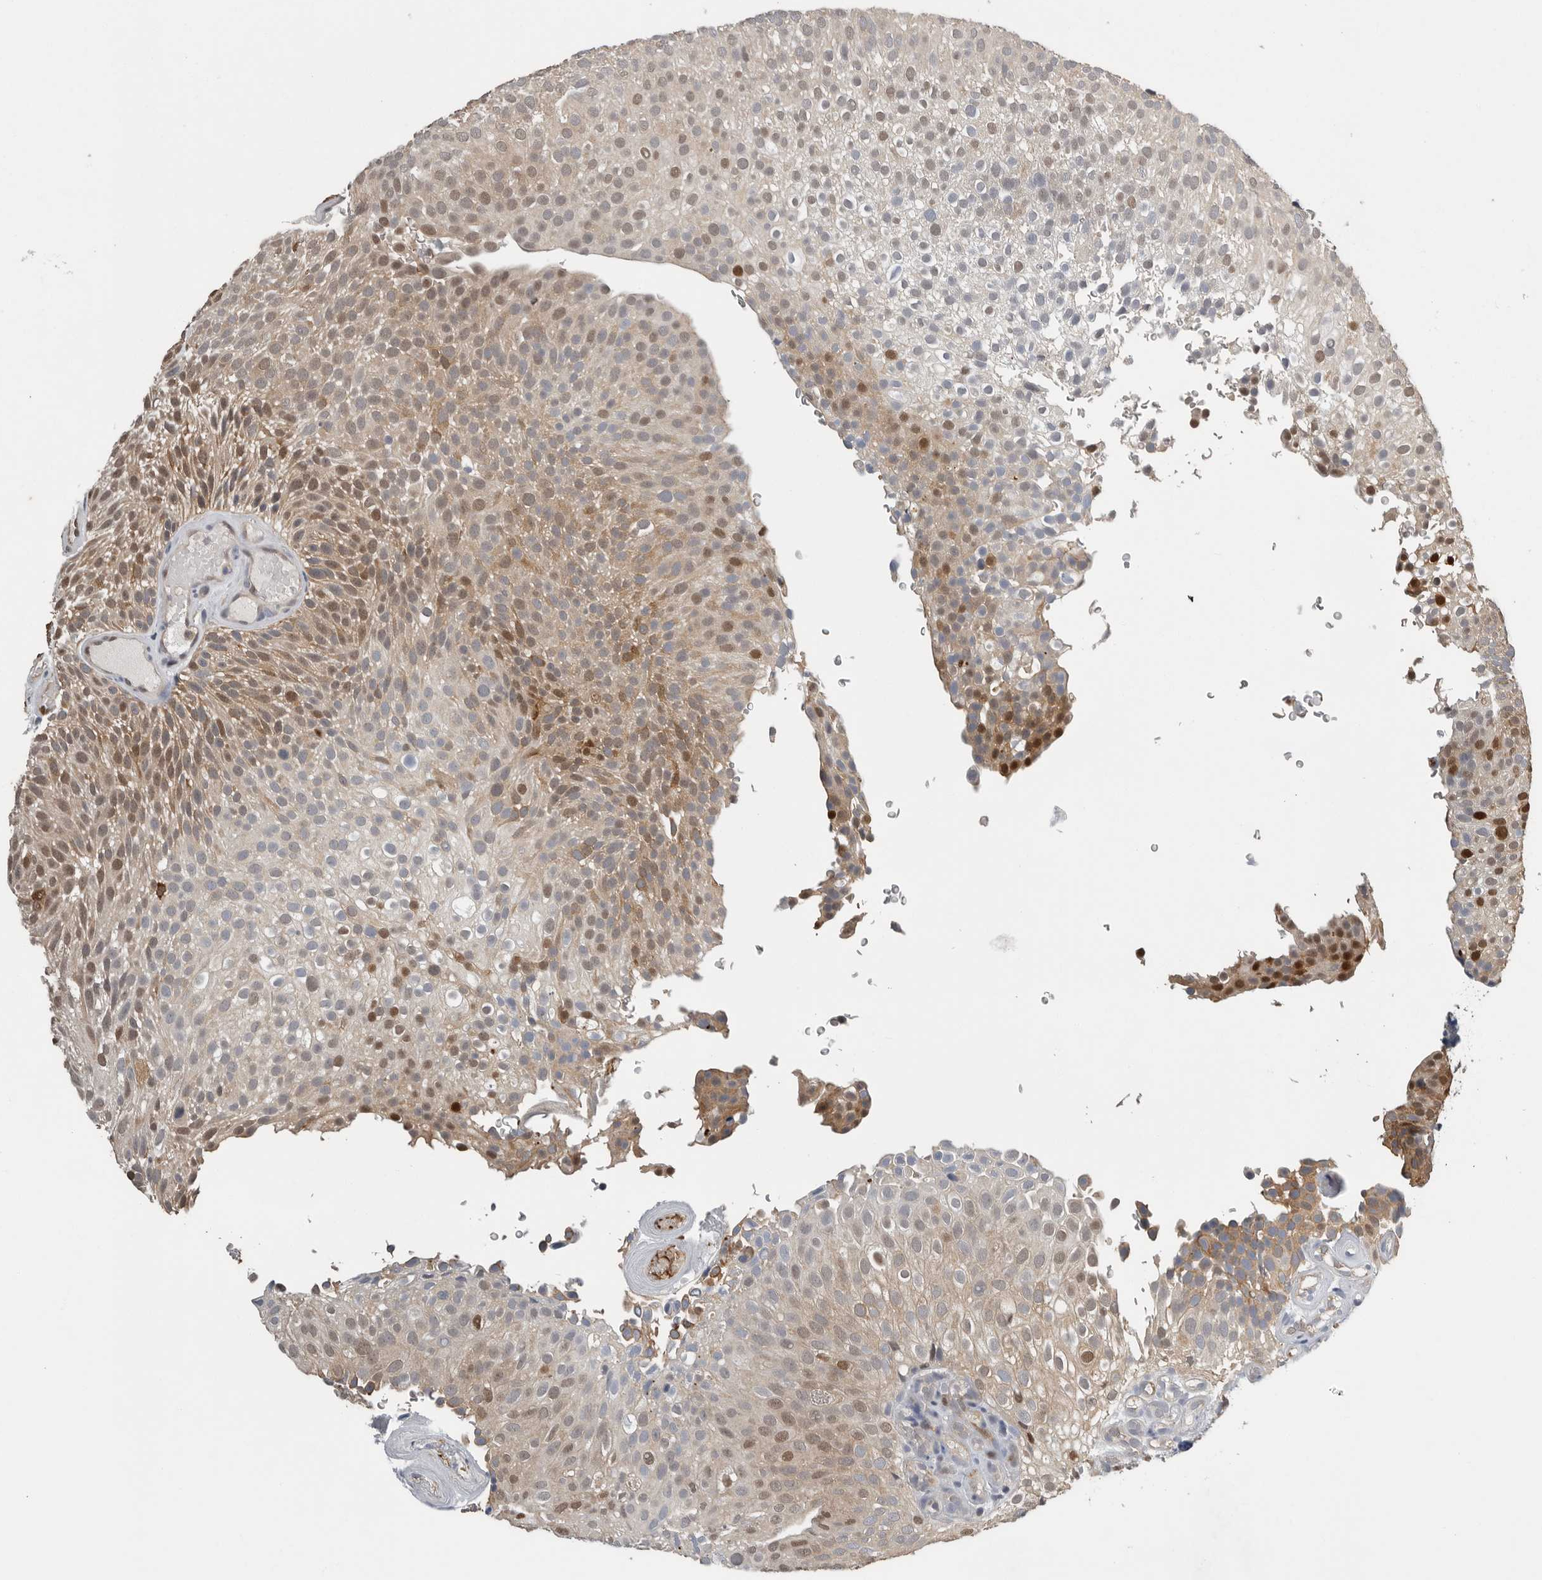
{"staining": {"intensity": "moderate", "quantity": "25%-75%", "location": "cytoplasmic/membranous,nuclear"}, "tissue": "urothelial cancer", "cell_type": "Tumor cells", "image_type": "cancer", "snomed": [{"axis": "morphology", "description": "Urothelial carcinoma, Low grade"}, {"axis": "topography", "description": "Urinary bladder"}], "caption": "Urothelial carcinoma (low-grade) tissue demonstrates moderate cytoplasmic/membranous and nuclear positivity in approximately 25%-75% of tumor cells, visualized by immunohistochemistry.", "gene": "PDCD4", "patient": {"sex": "male", "age": 78}}